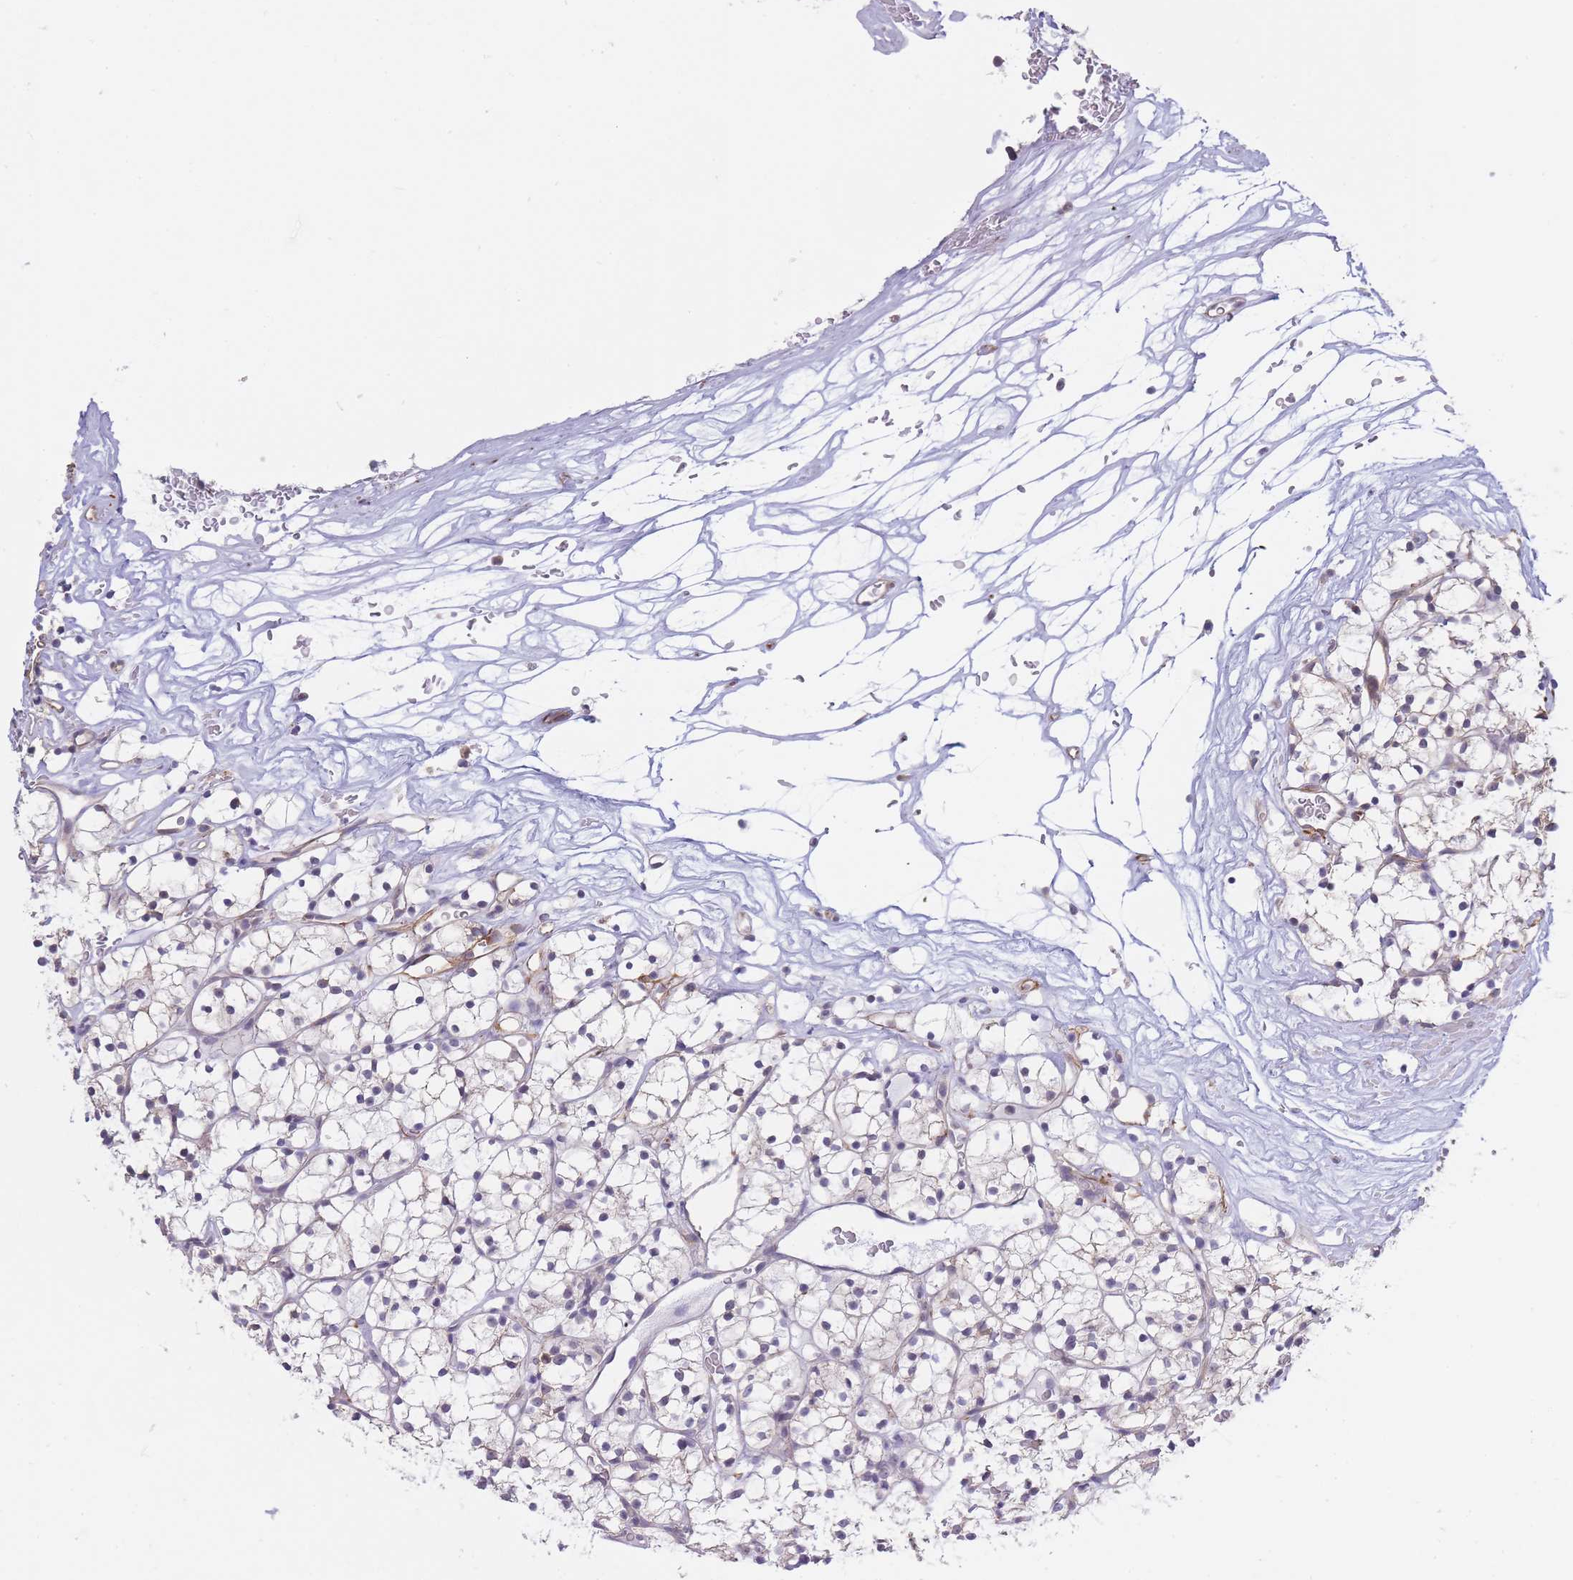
{"staining": {"intensity": "negative", "quantity": "none", "location": "none"}, "tissue": "renal cancer", "cell_type": "Tumor cells", "image_type": "cancer", "snomed": [{"axis": "morphology", "description": "Adenocarcinoma, NOS"}, {"axis": "topography", "description": "Kidney"}], "caption": "Renal cancer (adenocarcinoma) stained for a protein using immunohistochemistry (IHC) reveals no positivity tumor cells.", "gene": "C19orf25", "patient": {"sex": "female", "age": 64}}